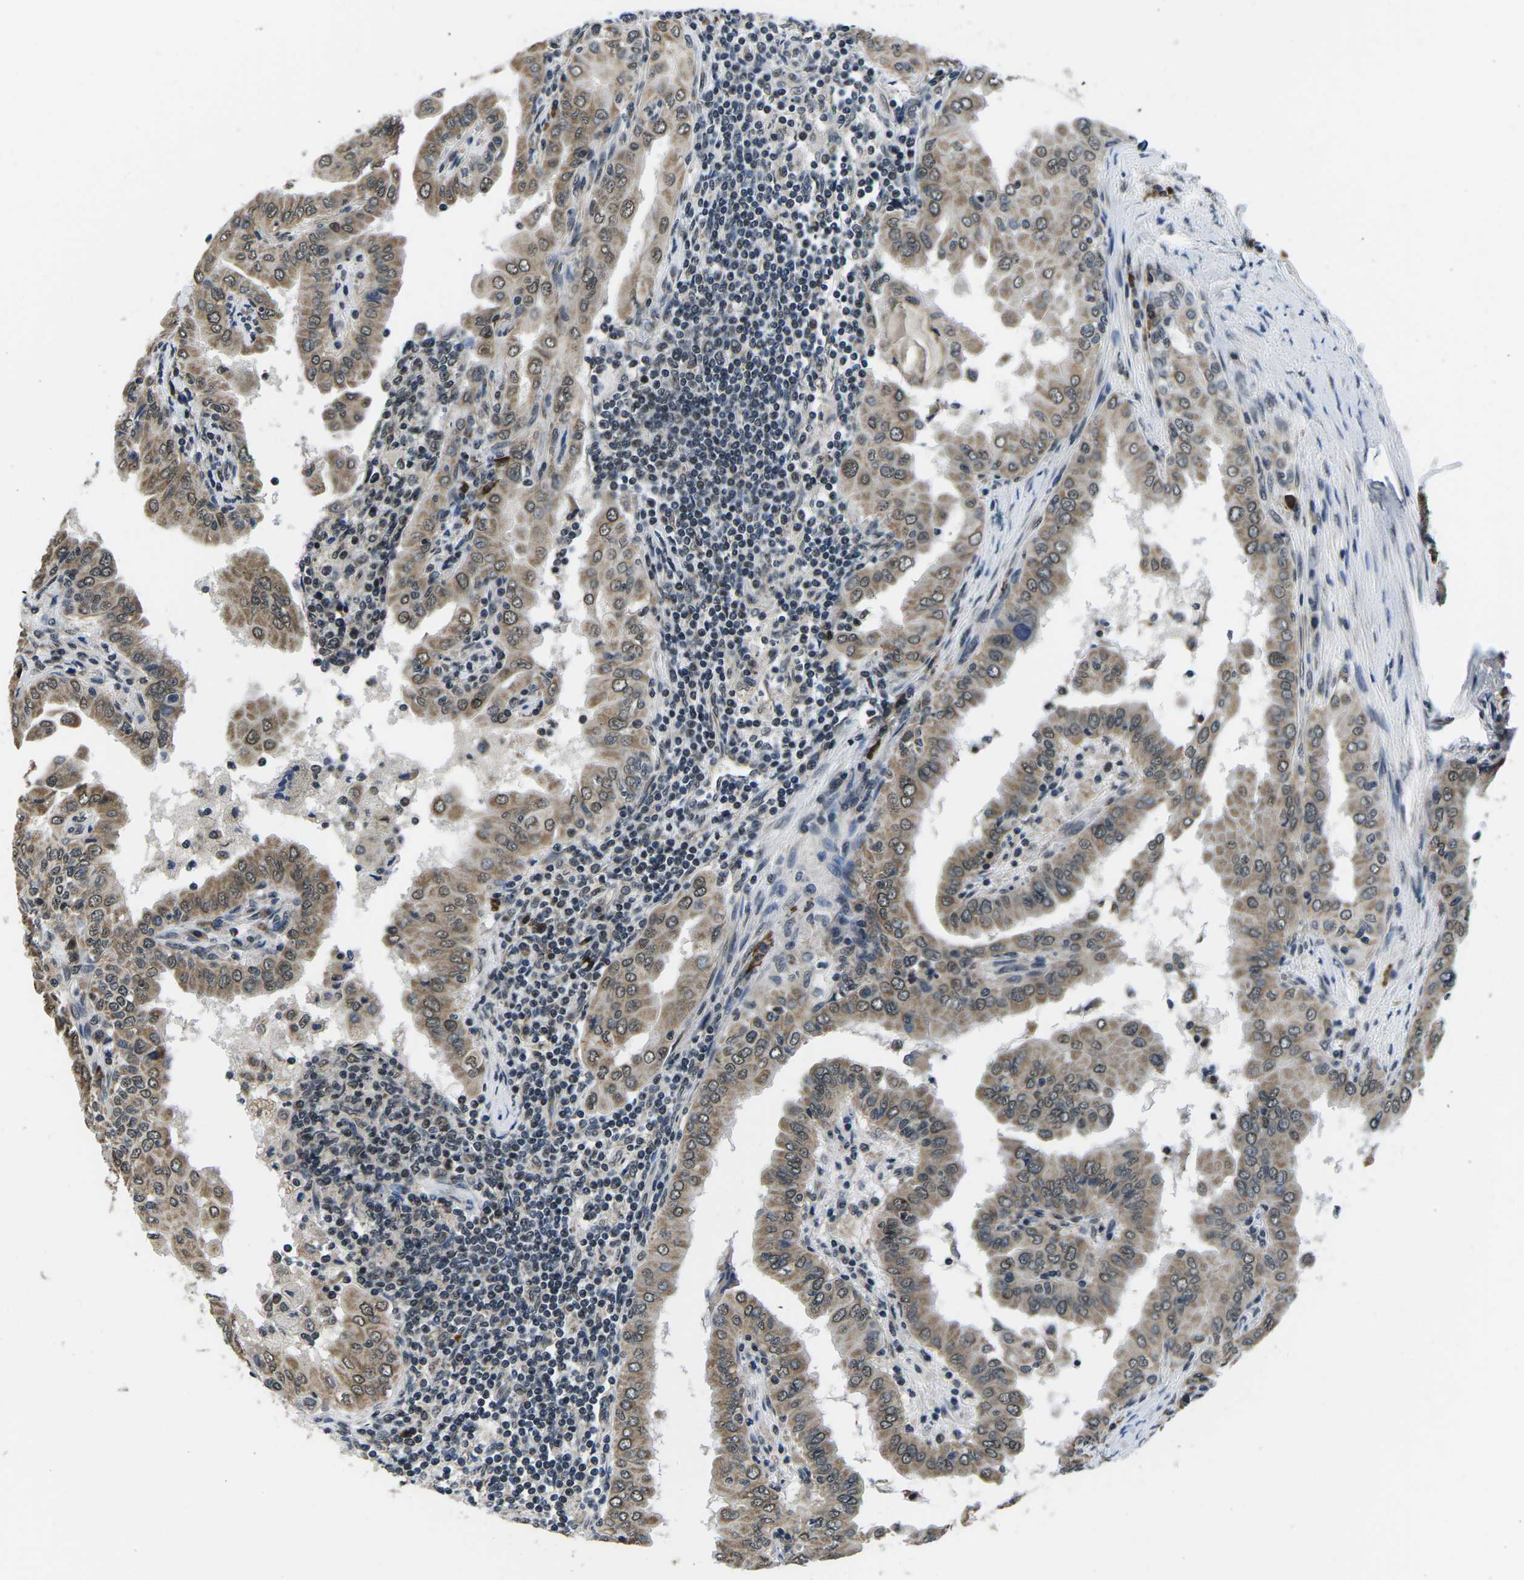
{"staining": {"intensity": "moderate", "quantity": ">75%", "location": "cytoplasmic/membranous,nuclear"}, "tissue": "thyroid cancer", "cell_type": "Tumor cells", "image_type": "cancer", "snomed": [{"axis": "morphology", "description": "Papillary adenocarcinoma, NOS"}, {"axis": "topography", "description": "Thyroid gland"}], "caption": "Tumor cells reveal medium levels of moderate cytoplasmic/membranous and nuclear expression in approximately >75% of cells in human thyroid cancer (papillary adenocarcinoma).", "gene": "CCNE1", "patient": {"sex": "male", "age": 33}}